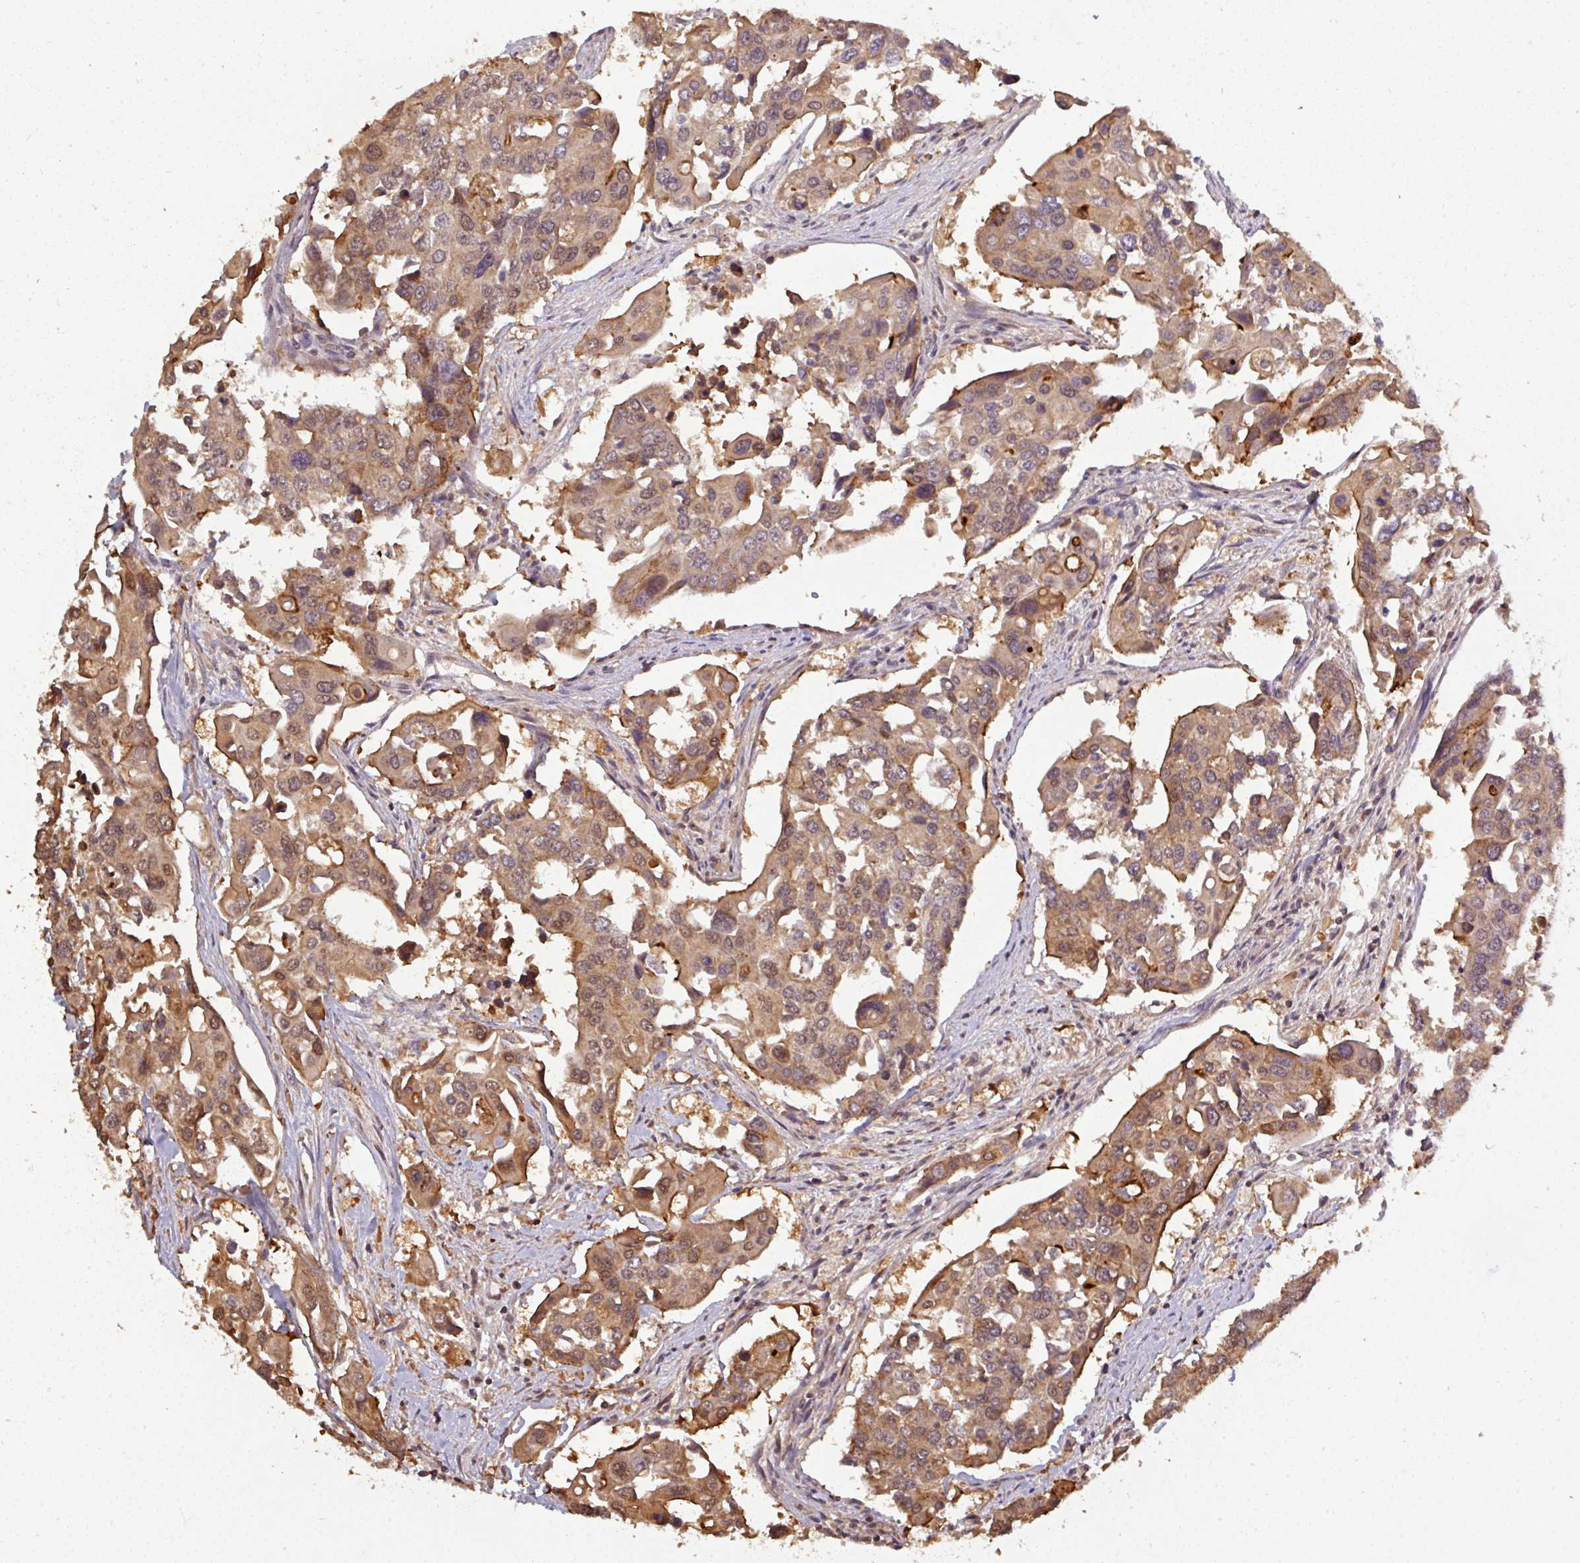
{"staining": {"intensity": "moderate", "quantity": ">75%", "location": "cytoplasmic/membranous,nuclear"}, "tissue": "colorectal cancer", "cell_type": "Tumor cells", "image_type": "cancer", "snomed": [{"axis": "morphology", "description": "Adenocarcinoma, NOS"}, {"axis": "topography", "description": "Colon"}], "caption": "Moderate cytoplasmic/membranous and nuclear expression for a protein is present in about >75% of tumor cells of colorectal cancer (adenocarcinoma) using IHC.", "gene": "TUSC3", "patient": {"sex": "male", "age": 77}}